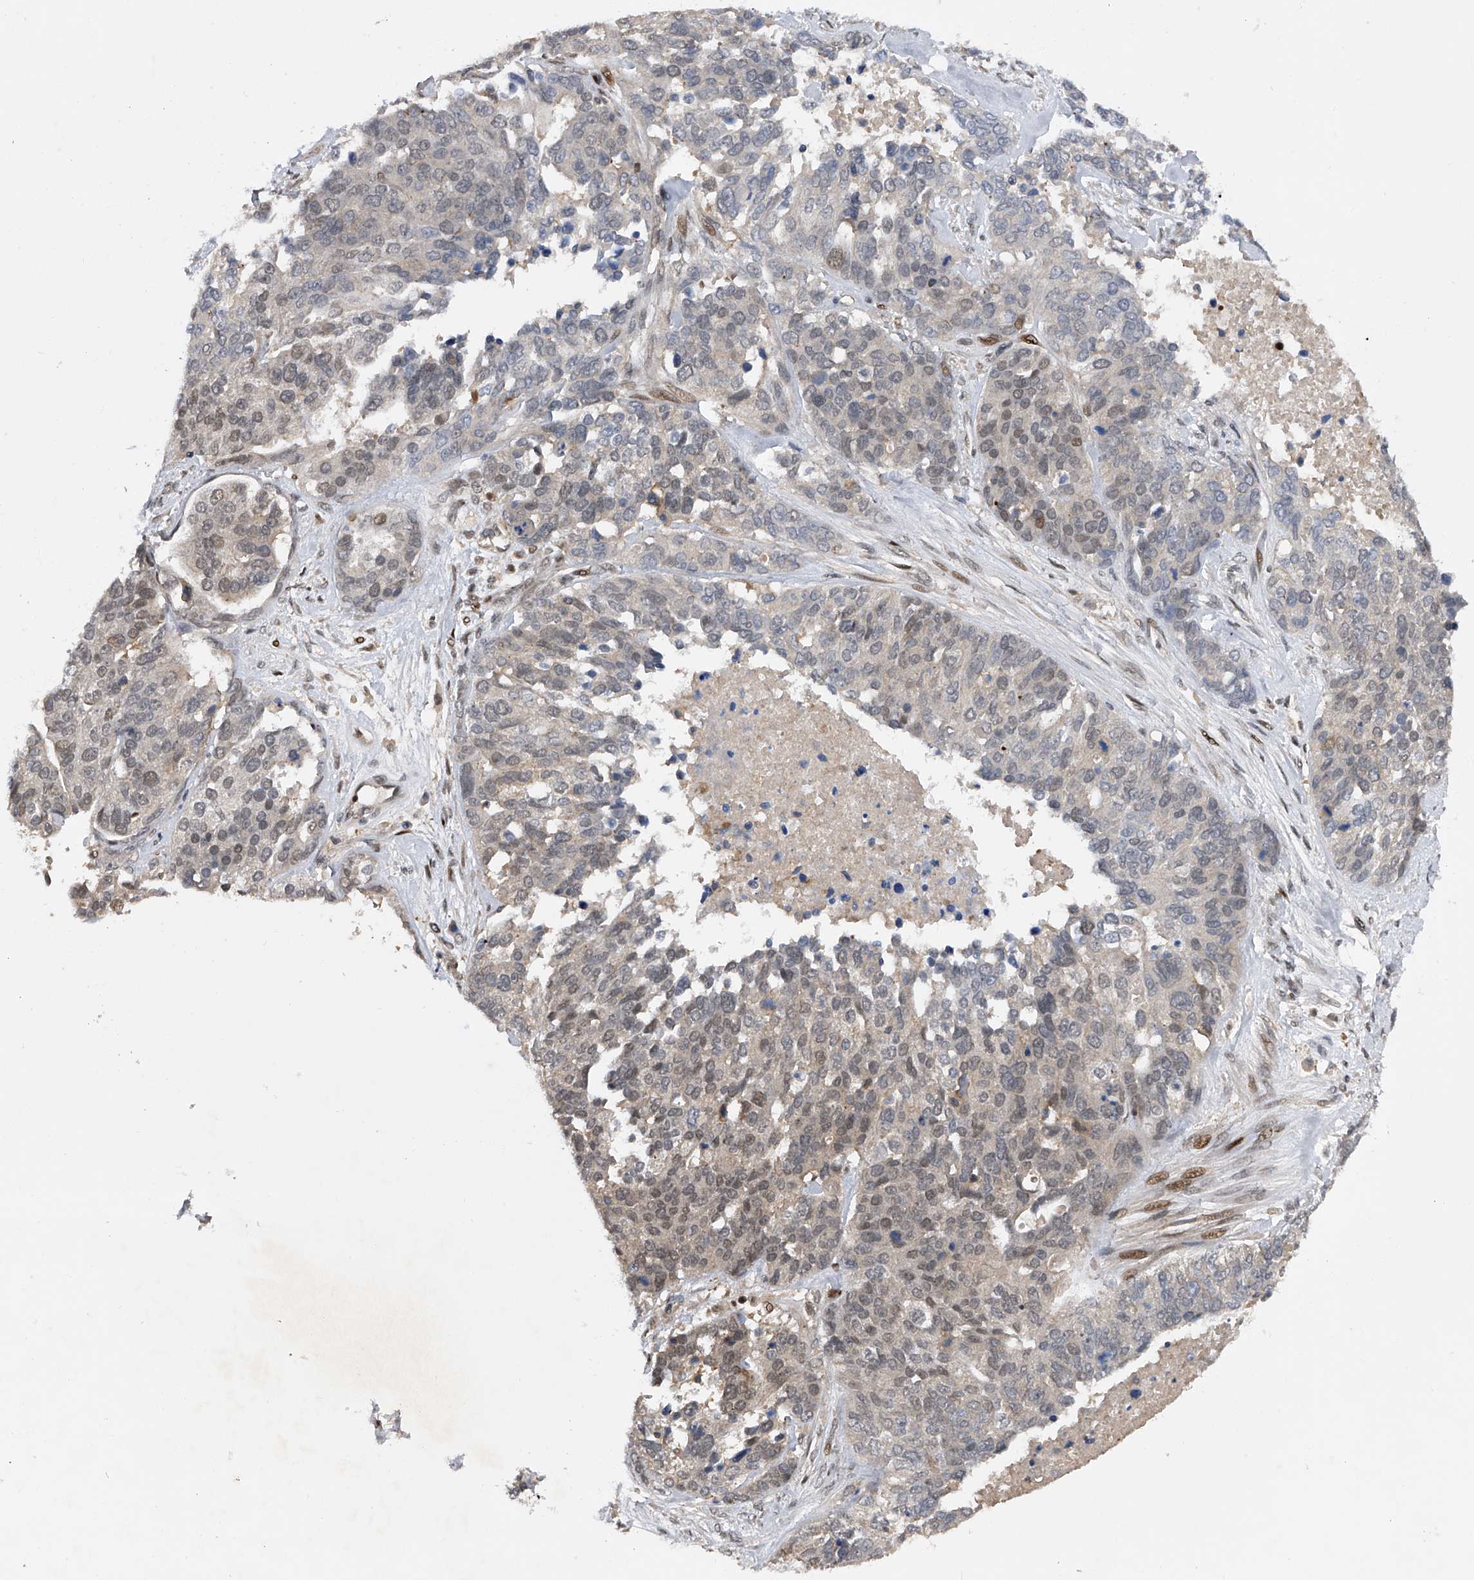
{"staining": {"intensity": "weak", "quantity": "<25%", "location": "nuclear"}, "tissue": "ovarian cancer", "cell_type": "Tumor cells", "image_type": "cancer", "snomed": [{"axis": "morphology", "description": "Cystadenocarcinoma, serous, NOS"}, {"axis": "topography", "description": "Ovary"}], "caption": "Micrograph shows no significant protein expression in tumor cells of ovarian serous cystadenocarcinoma.", "gene": "RWDD2A", "patient": {"sex": "female", "age": 44}}